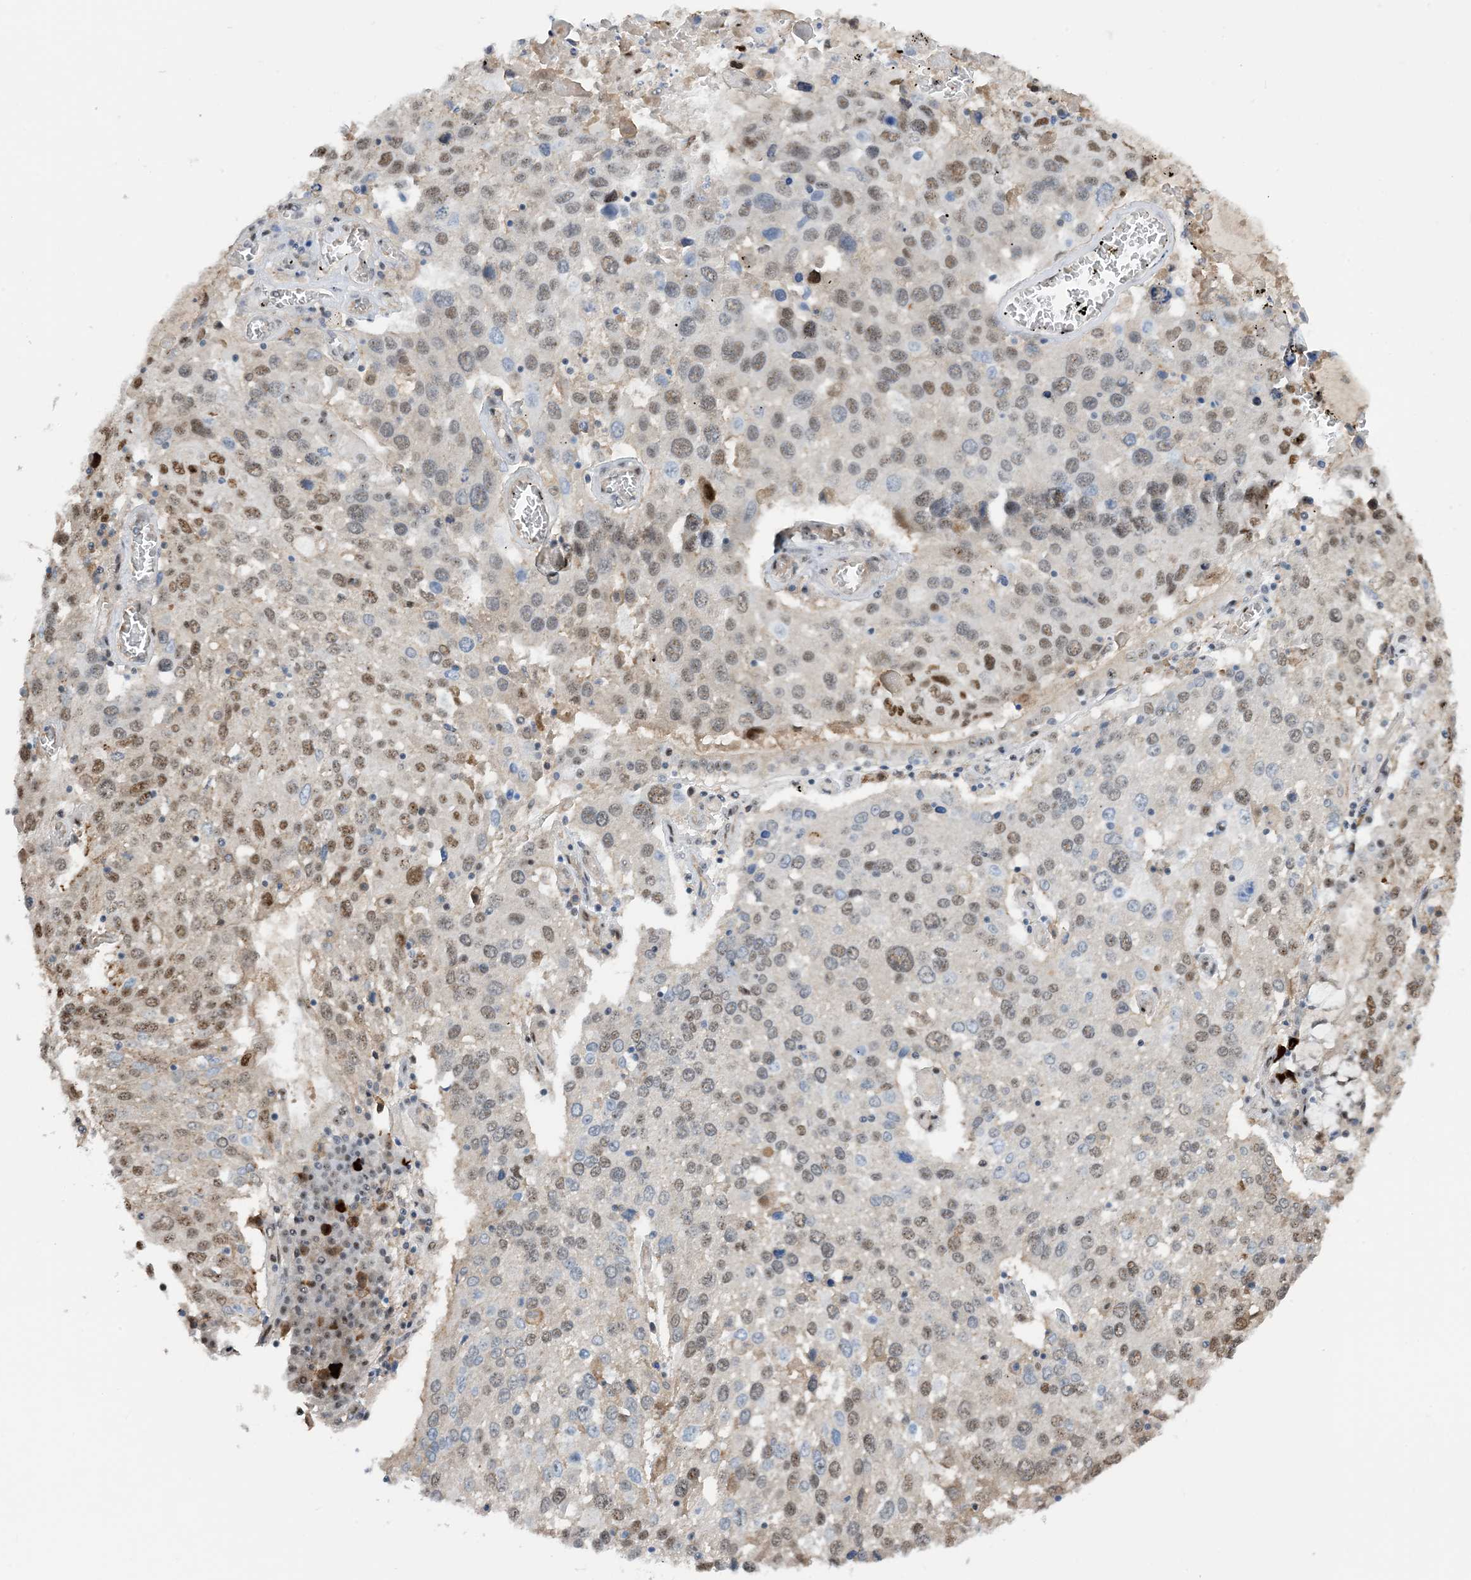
{"staining": {"intensity": "weak", "quantity": ">75%", "location": "nuclear"}, "tissue": "lung cancer", "cell_type": "Tumor cells", "image_type": "cancer", "snomed": [{"axis": "morphology", "description": "Squamous cell carcinoma, NOS"}, {"axis": "topography", "description": "Lung"}], "caption": "Immunohistochemistry (DAB (3,3'-diaminobenzidine)) staining of human lung cancer (squamous cell carcinoma) displays weak nuclear protein expression in approximately >75% of tumor cells. (DAB (3,3'-diaminobenzidine) = brown stain, brightfield microscopy at high magnification).", "gene": "HEMK1", "patient": {"sex": "male", "age": 65}}